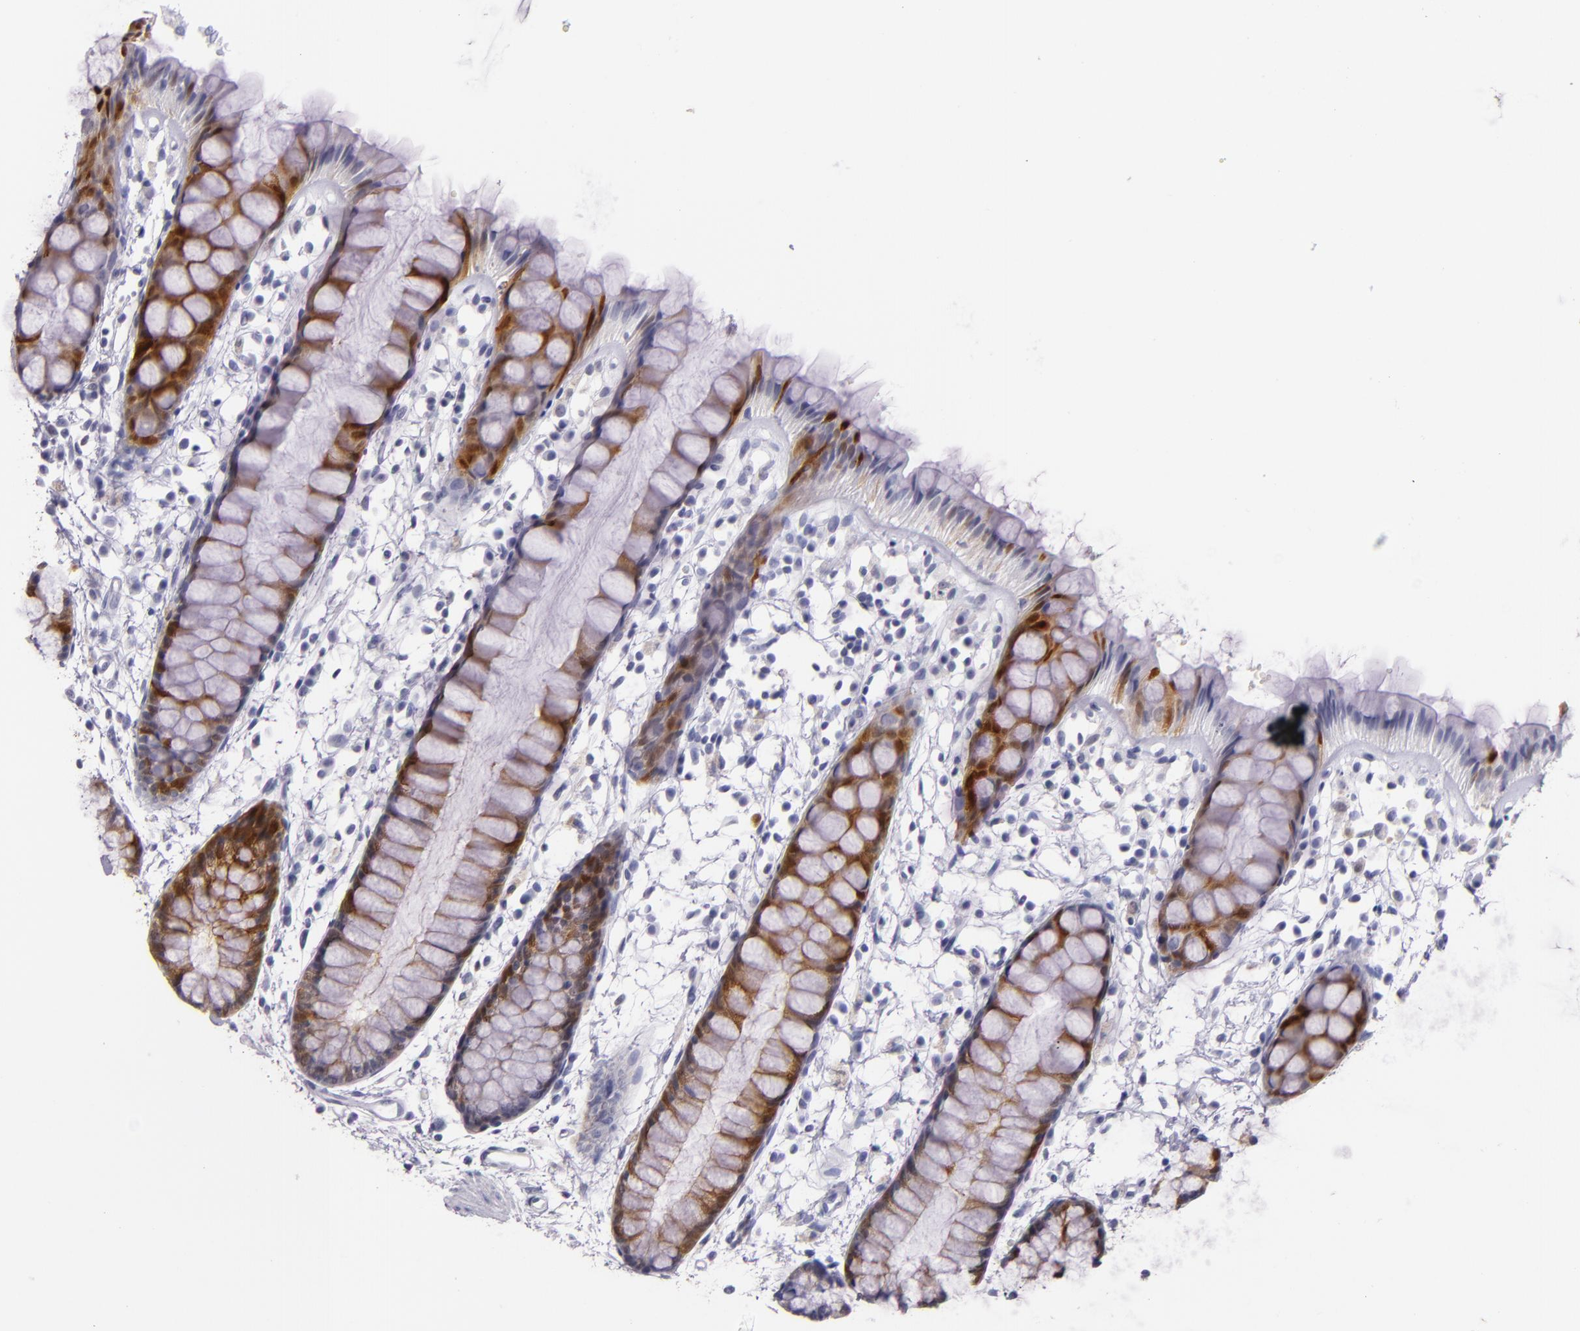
{"staining": {"intensity": "strong", "quantity": "25%-75%", "location": "cytoplasmic/membranous,nuclear"}, "tissue": "rectum", "cell_type": "Glandular cells", "image_type": "normal", "snomed": [{"axis": "morphology", "description": "Normal tissue, NOS"}, {"axis": "topography", "description": "Rectum"}], "caption": "Immunohistochemical staining of normal human rectum exhibits strong cytoplasmic/membranous,nuclear protein positivity in approximately 25%-75% of glandular cells.", "gene": "MT1A", "patient": {"sex": "female", "age": 66}}